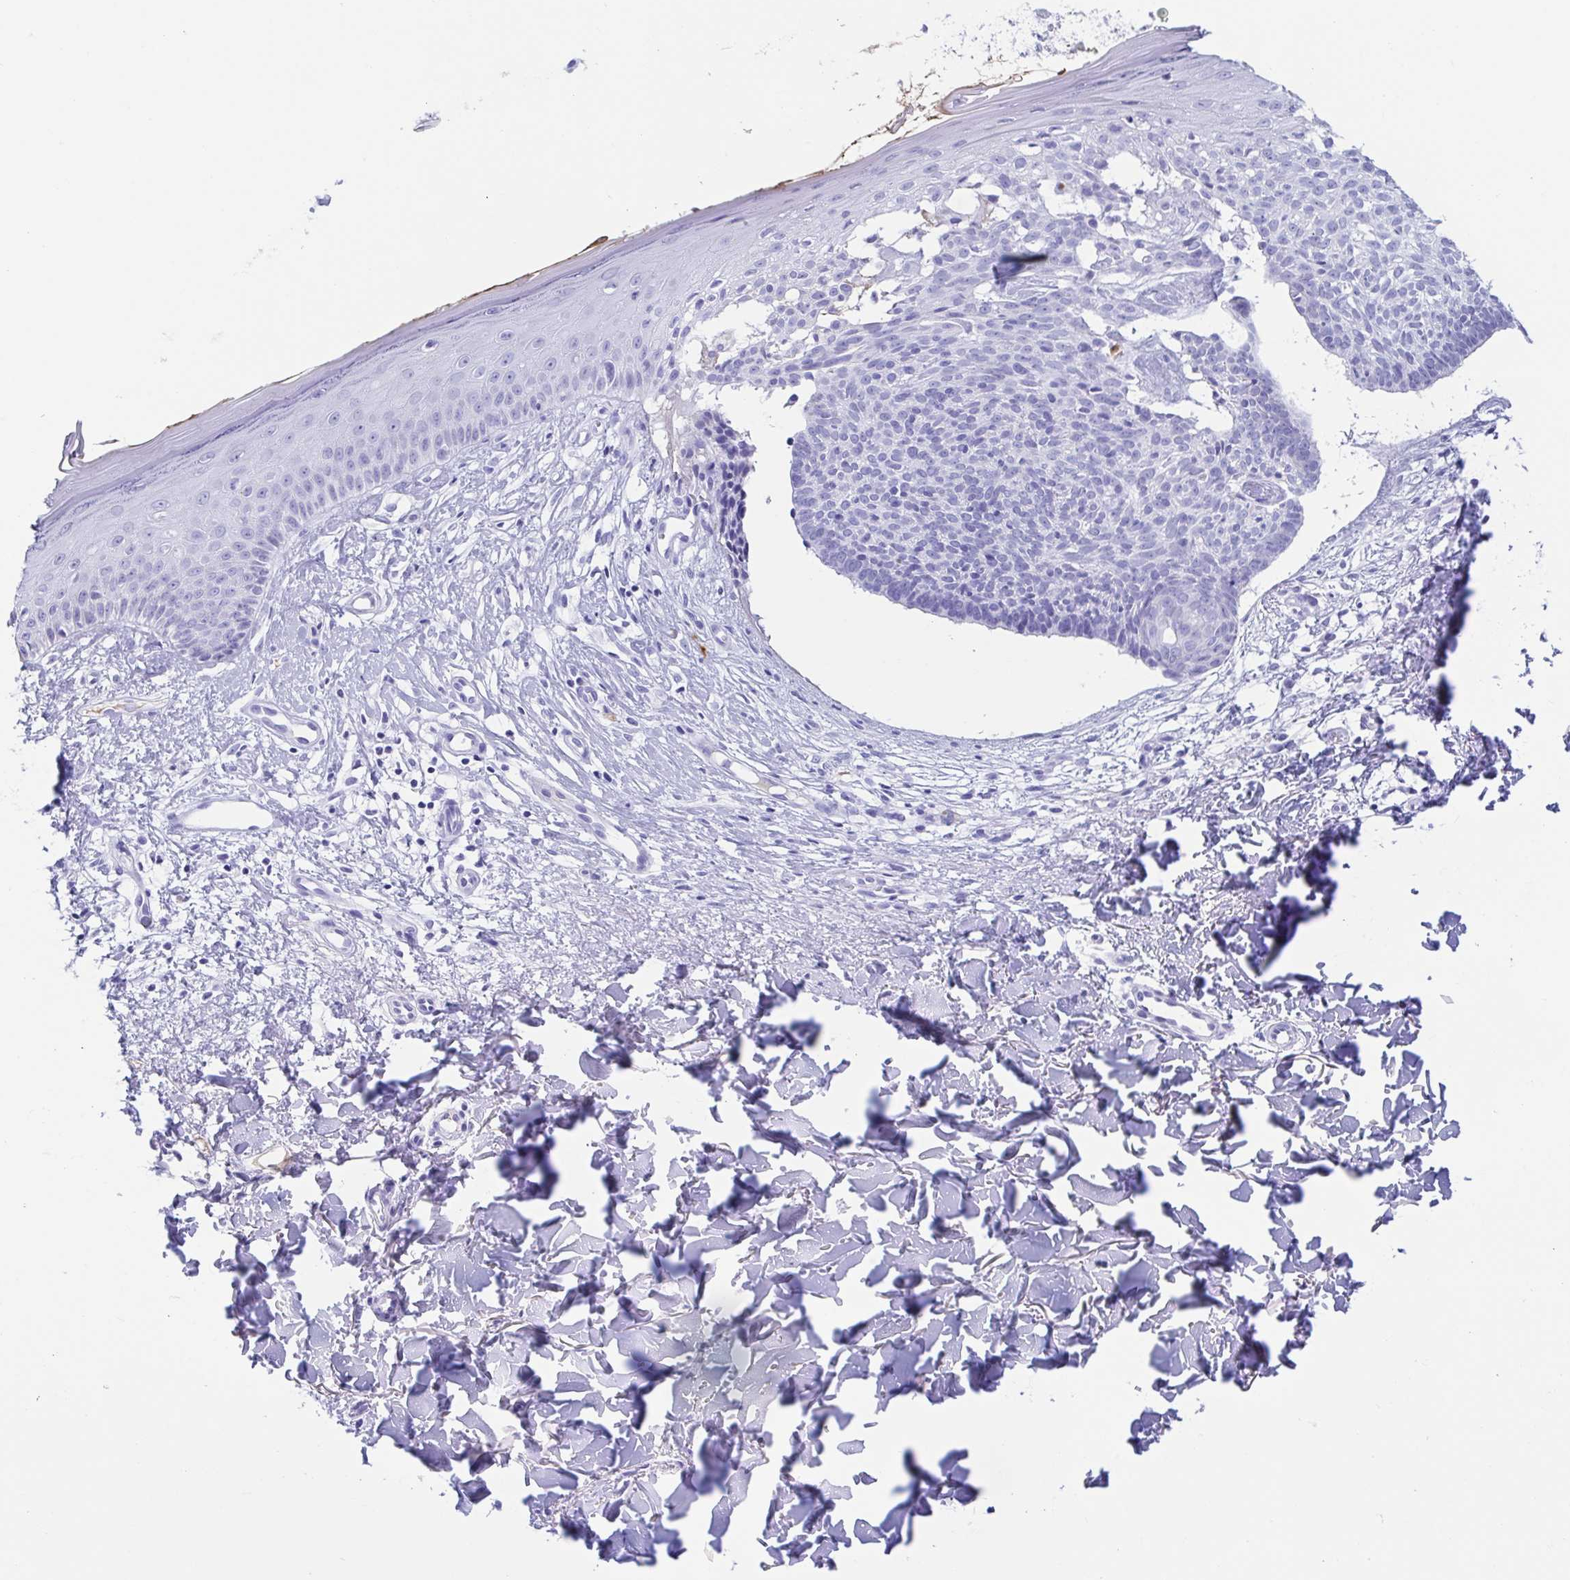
{"staining": {"intensity": "negative", "quantity": "none", "location": "none"}, "tissue": "skin cancer", "cell_type": "Tumor cells", "image_type": "cancer", "snomed": [{"axis": "morphology", "description": "Basal cell carcinoma"}, {"axis": "topography", "description": "Skin"}], "caption": "Immunohistochemistry photomicrograph of skin basal cell carcinoma stained for a protein (brown), which displays no positivity in tumor cells.", "gene": "GKN1", "patient": {"sex": "male", "age": 51}}